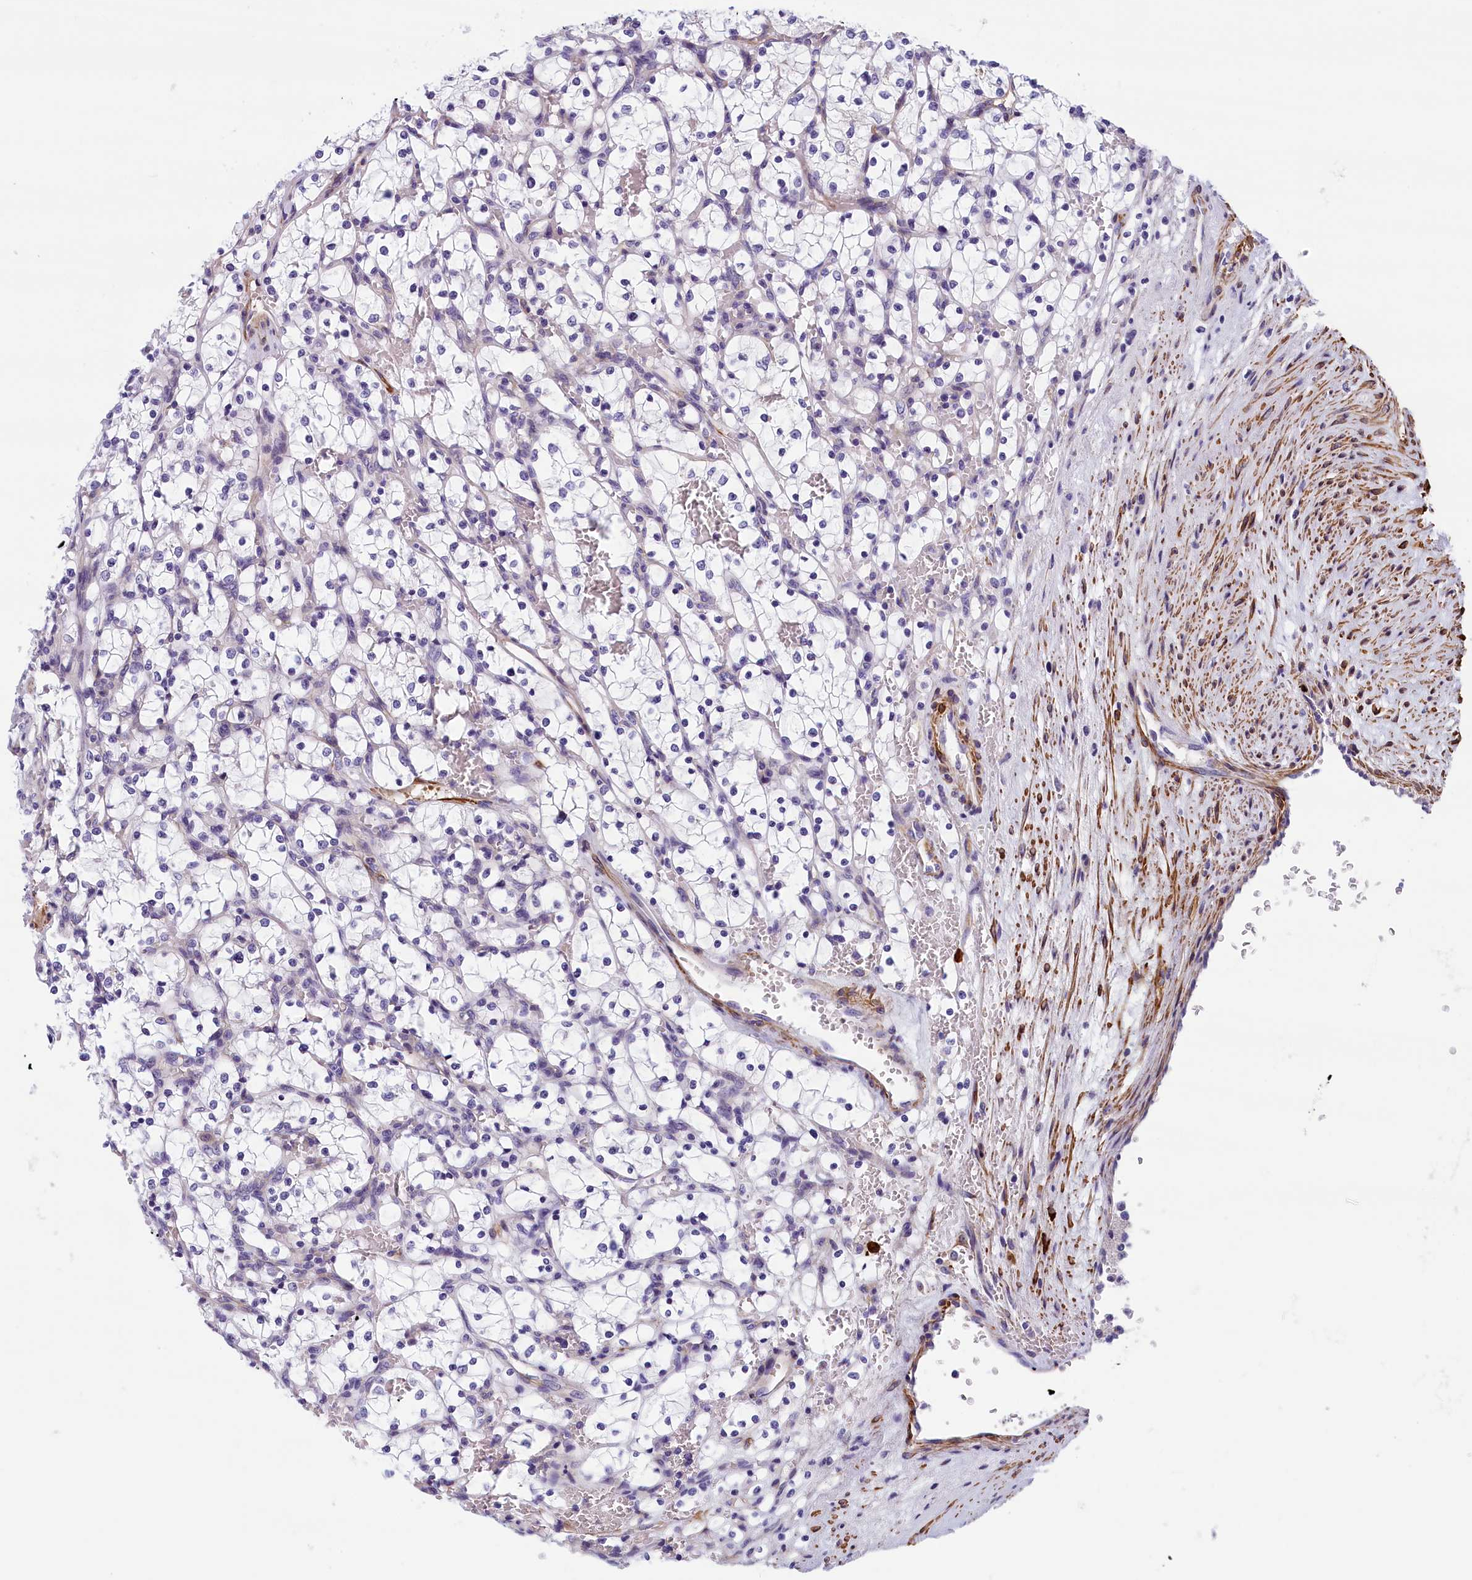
{"staining": {"intensity": "negative", "quantity": "none", "location": "none"}, "tissue": "renal cancer", "cell_type": "Tumor cells", "image_type": "cancer", "snomed": [{"axis": "morphology", "description": "Adenocarcinoma, NOS"}, {"axis": "topography", "description": "Kidney"}], "caption": "DAB (3,3'-diaminobenzidine) immunohistochemical staining of renal cancer exhibits no significant staining in tumor cells. (DAB immunohistochemistry (IHC) with hematoxylin counter stain).", "gene": "BCL2L13", "patient": {"sex": "female", "age": 69}}